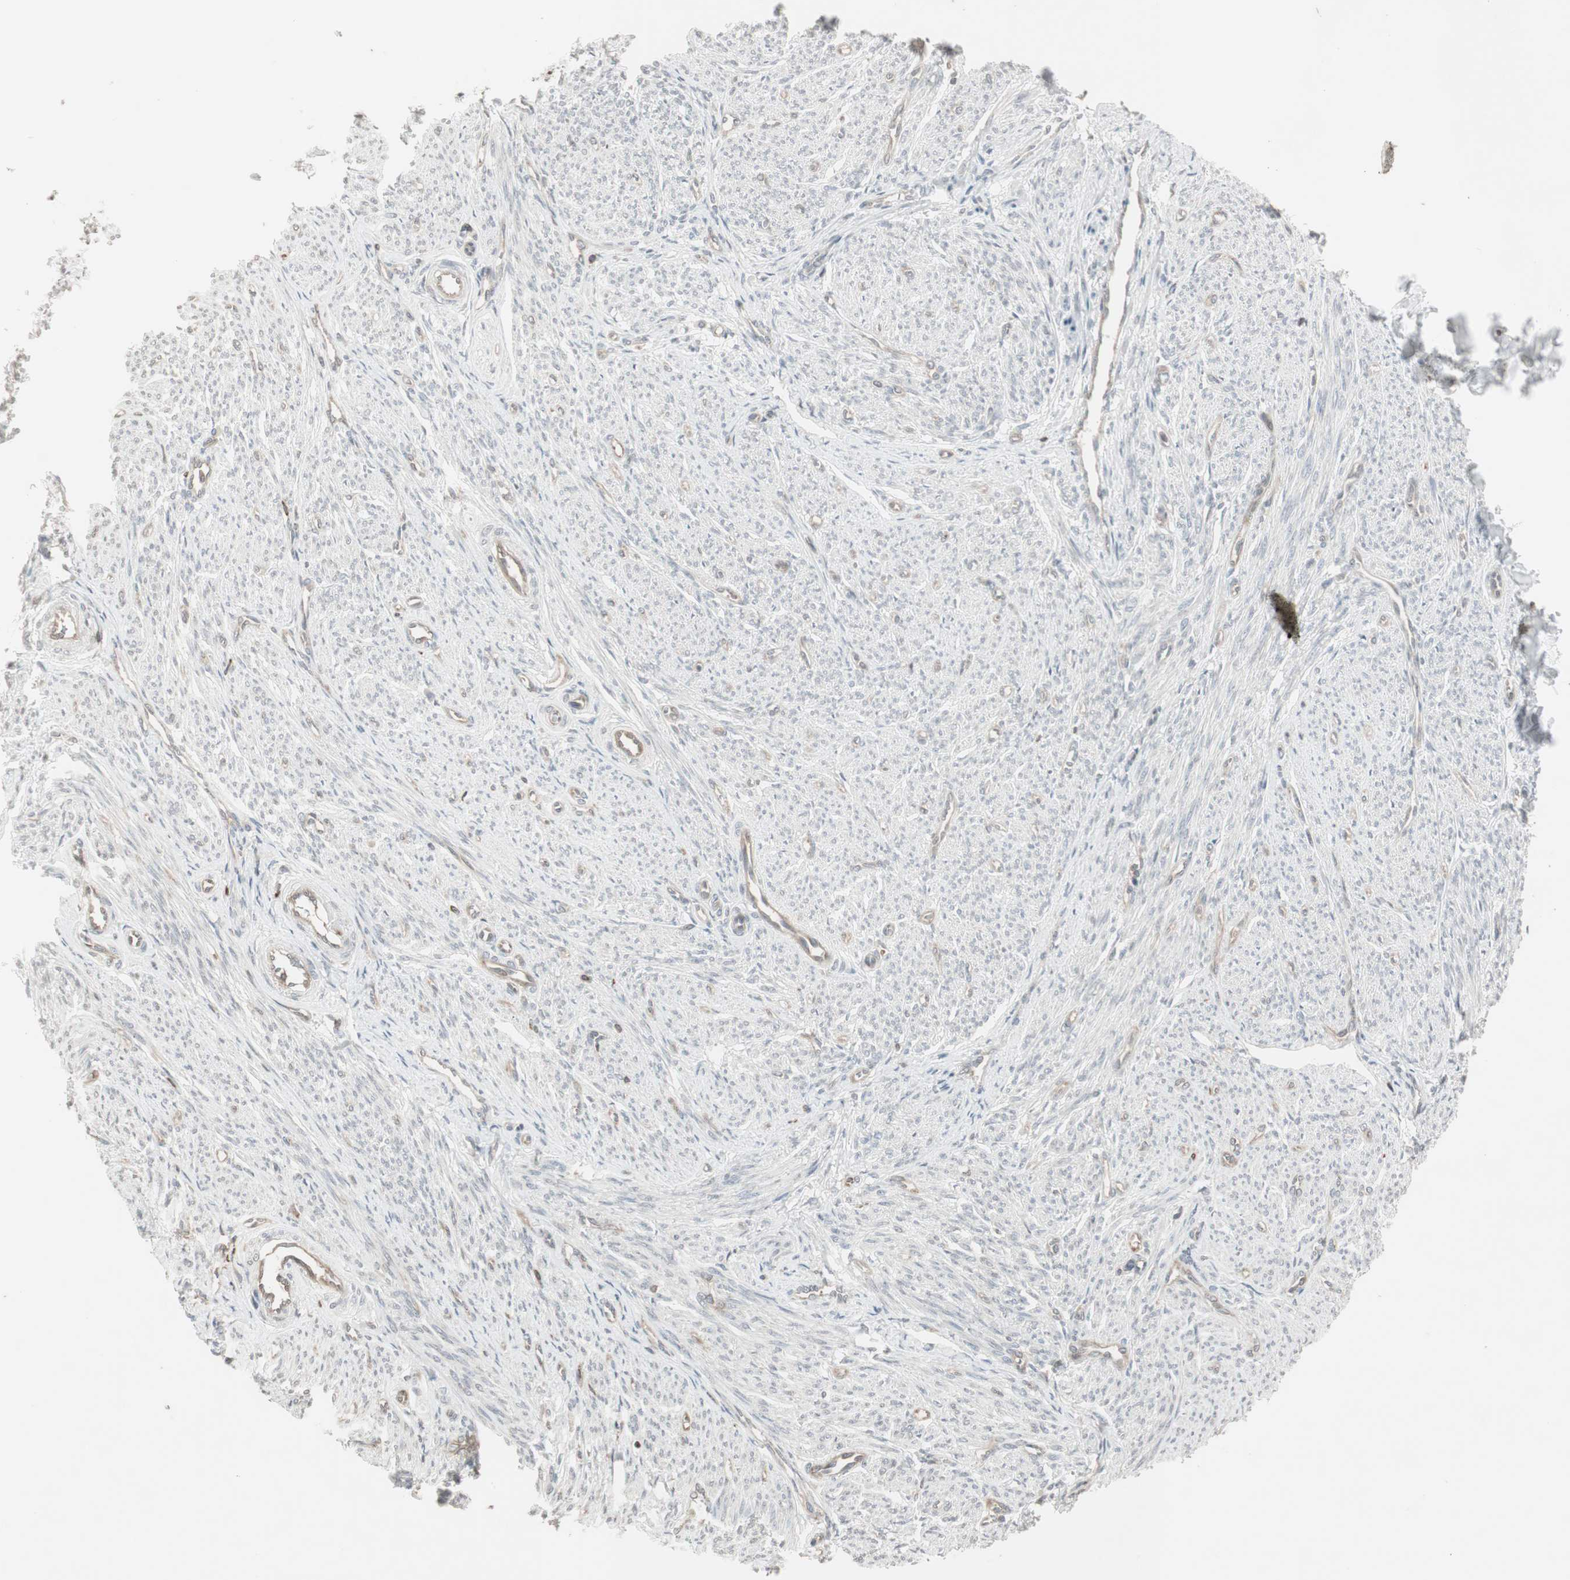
{"staining": {"intensity": "negative", "quantity": "none", "location": "none"}, "tissue": "smooth muscle", "cell_type": "Smooth muscle cells", "image_type": "normal", "snomed": [{"axis": "morphology", "description": "Normal tissue, NOS"}, {"axis": "topography", "description": "Smooth muscle"}], "caption": "Immunohistochemistry of unremarkable human smooth muscle shows no positivity in smooth muscle cells. (Brightfield microscopy of DAB (3,3'-diaminobenzidine) immunohistochemistry (IHC) at high magnification).", "gene": "ARHGEF1", "patient": {"sex": "female", "age": 65}}